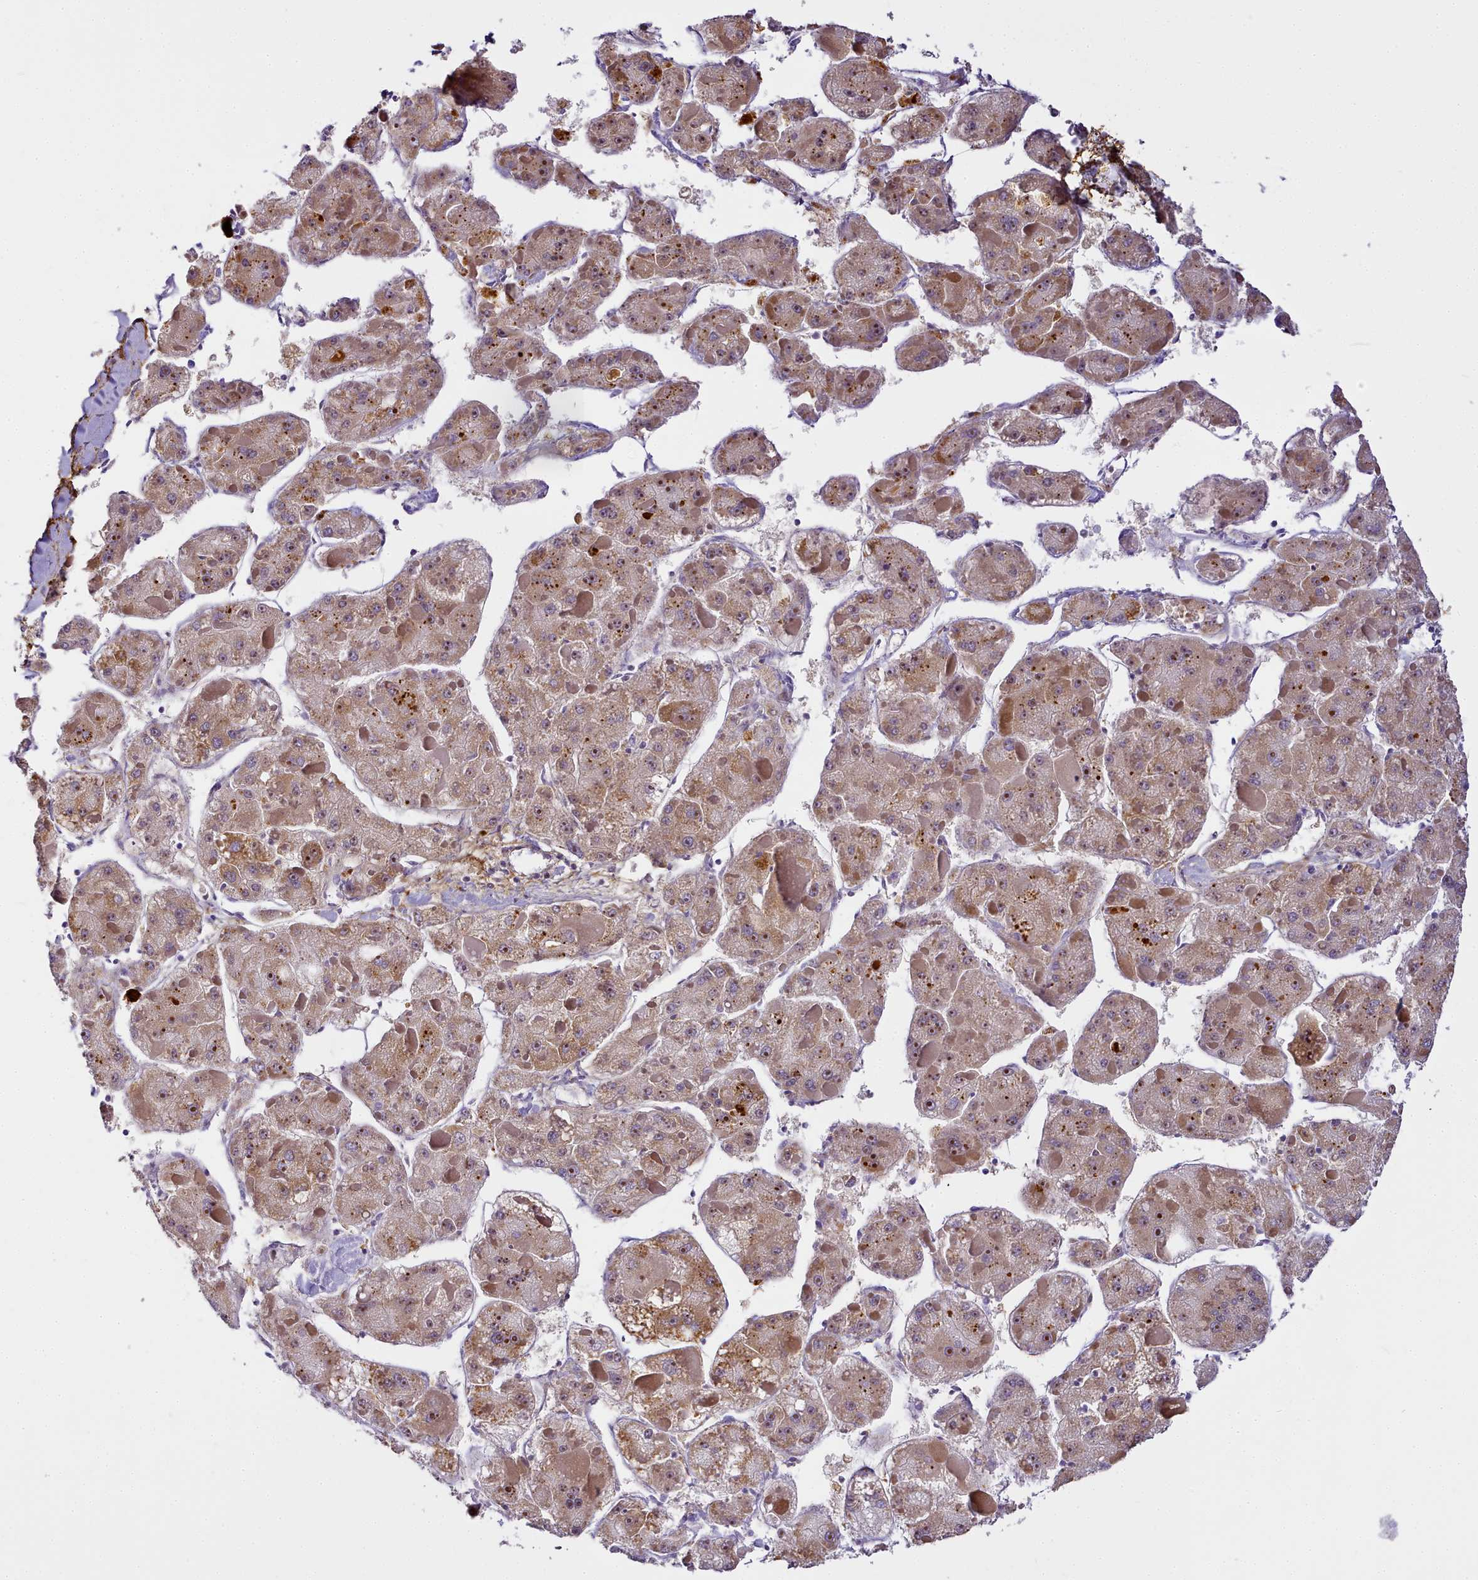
{"staining": {"intensity": "moderate", "quantity": ">75%", "location": "cytoplasmic/membranous,nuclear"}, "tissue": "liver cancer", "cell_type": "Tumor cells", "image_type": "cancer", "snomed": [{"axis": "morphology", "description": "Carcinoma, Hepatocellular, NOS"}, {"axis": "topography", "description": "Liver"}], "caption": "Protein staining of liver cancer (hepatocellular carcinoma) tissue shows moderate cytoplasmic/membranous and nuclear positivity in about >75% of tumor cells. Using DAB (3,3'-diaminobenzidine) (brown) and hematoxylin (blue) stains, captured at high magnification using brightfield microscopy.", "gene": "NBPF1", "patient": {"sex": "female", "age": 73}}